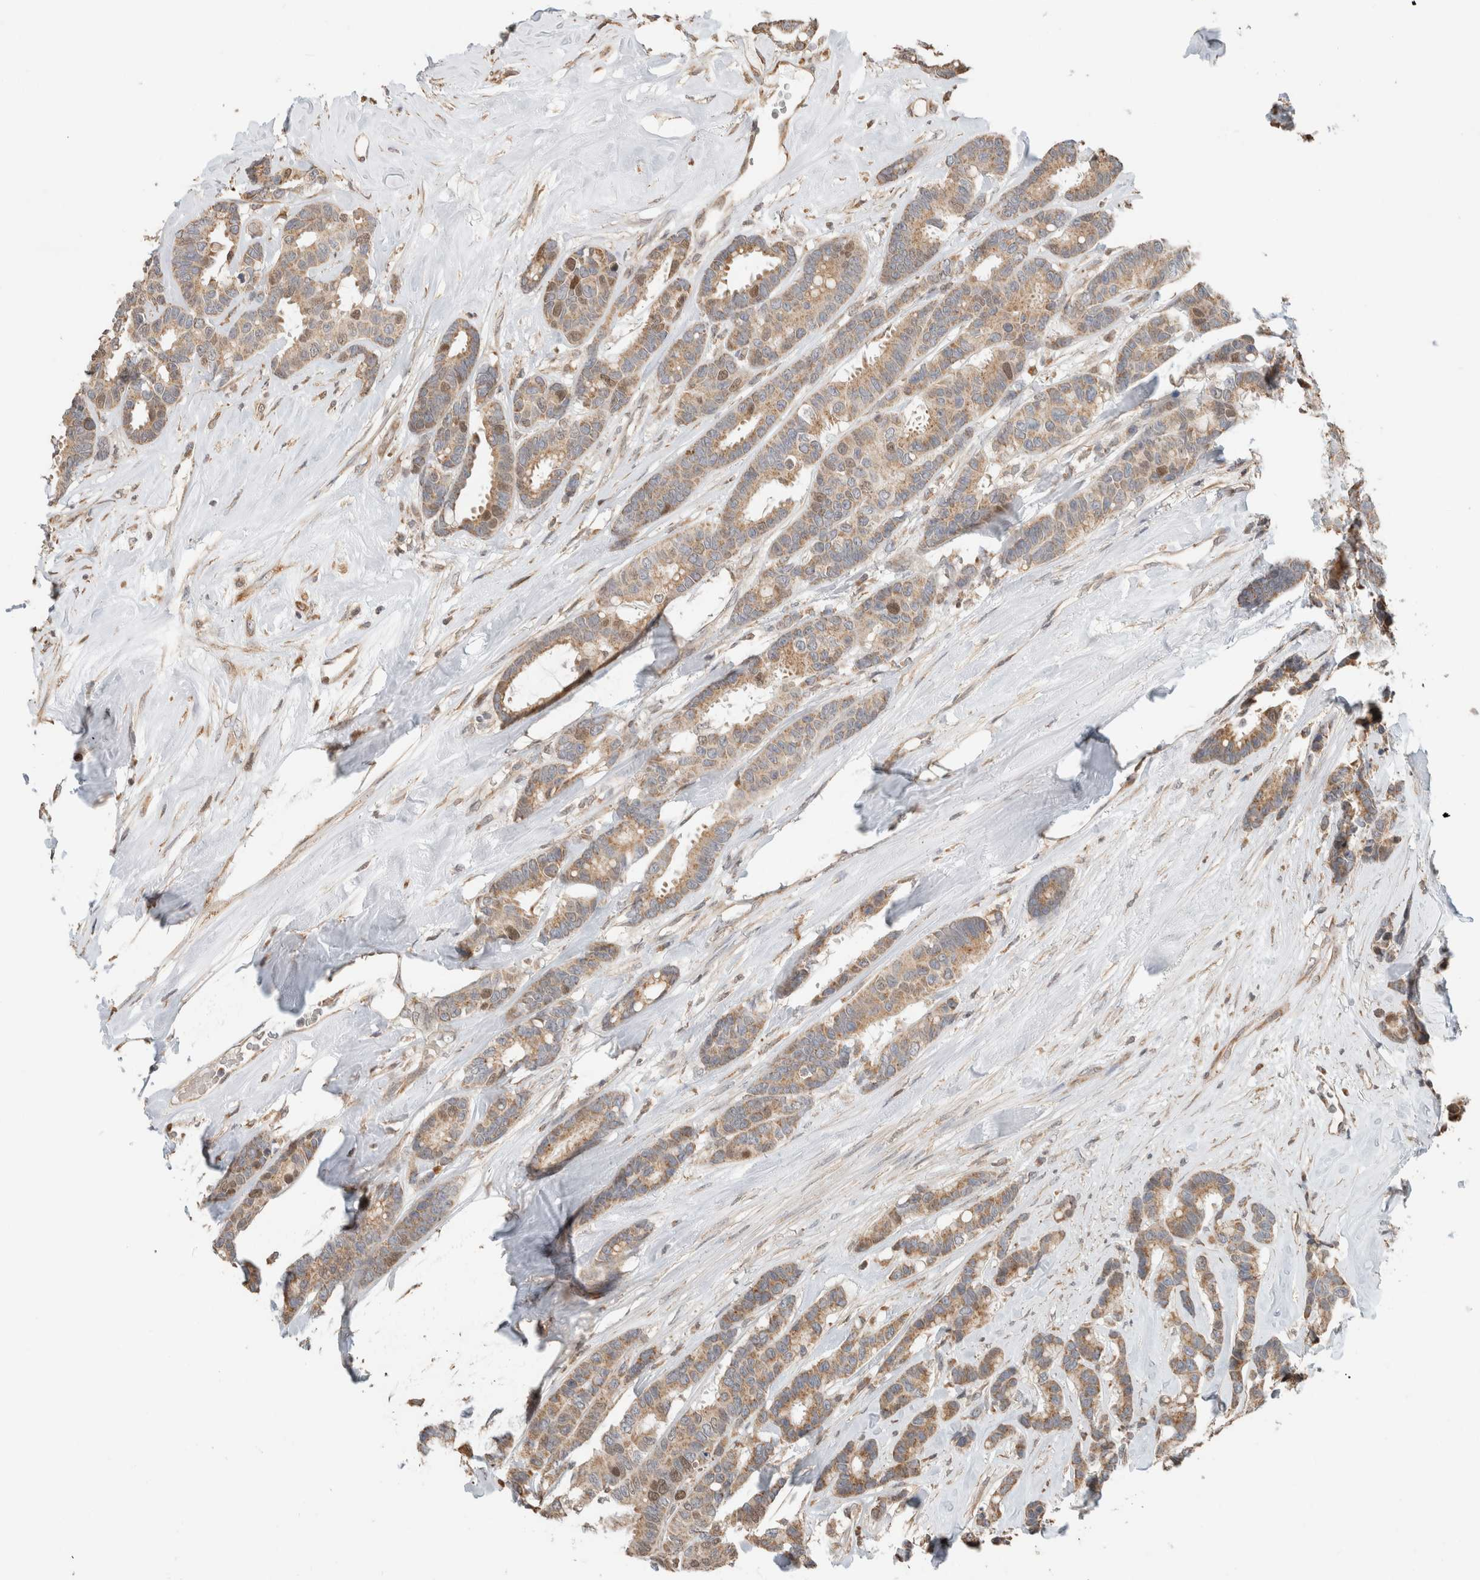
{"staining": {"intensity": "weak", "quantity": ">75%", "location": "cytoplasmic/membranous"}, "tissue": "breast cancer", "cell_type": "Tumor cells", "image_type": "cancer", "snomed": [{"axis": "morphology", "description": "Duct carcinoma"}, {"axis": "topography", "description": "Breast"}], "caption": "Immunohistochemistry (IHC) of human infiltrating ductal carcinoma (breast) shows low levels of weak cytoplasmic/membranous expression in approximately >75% of tumor cells.", "gene": "GINS4", "patient": {"sex": "female", "age": 87}}